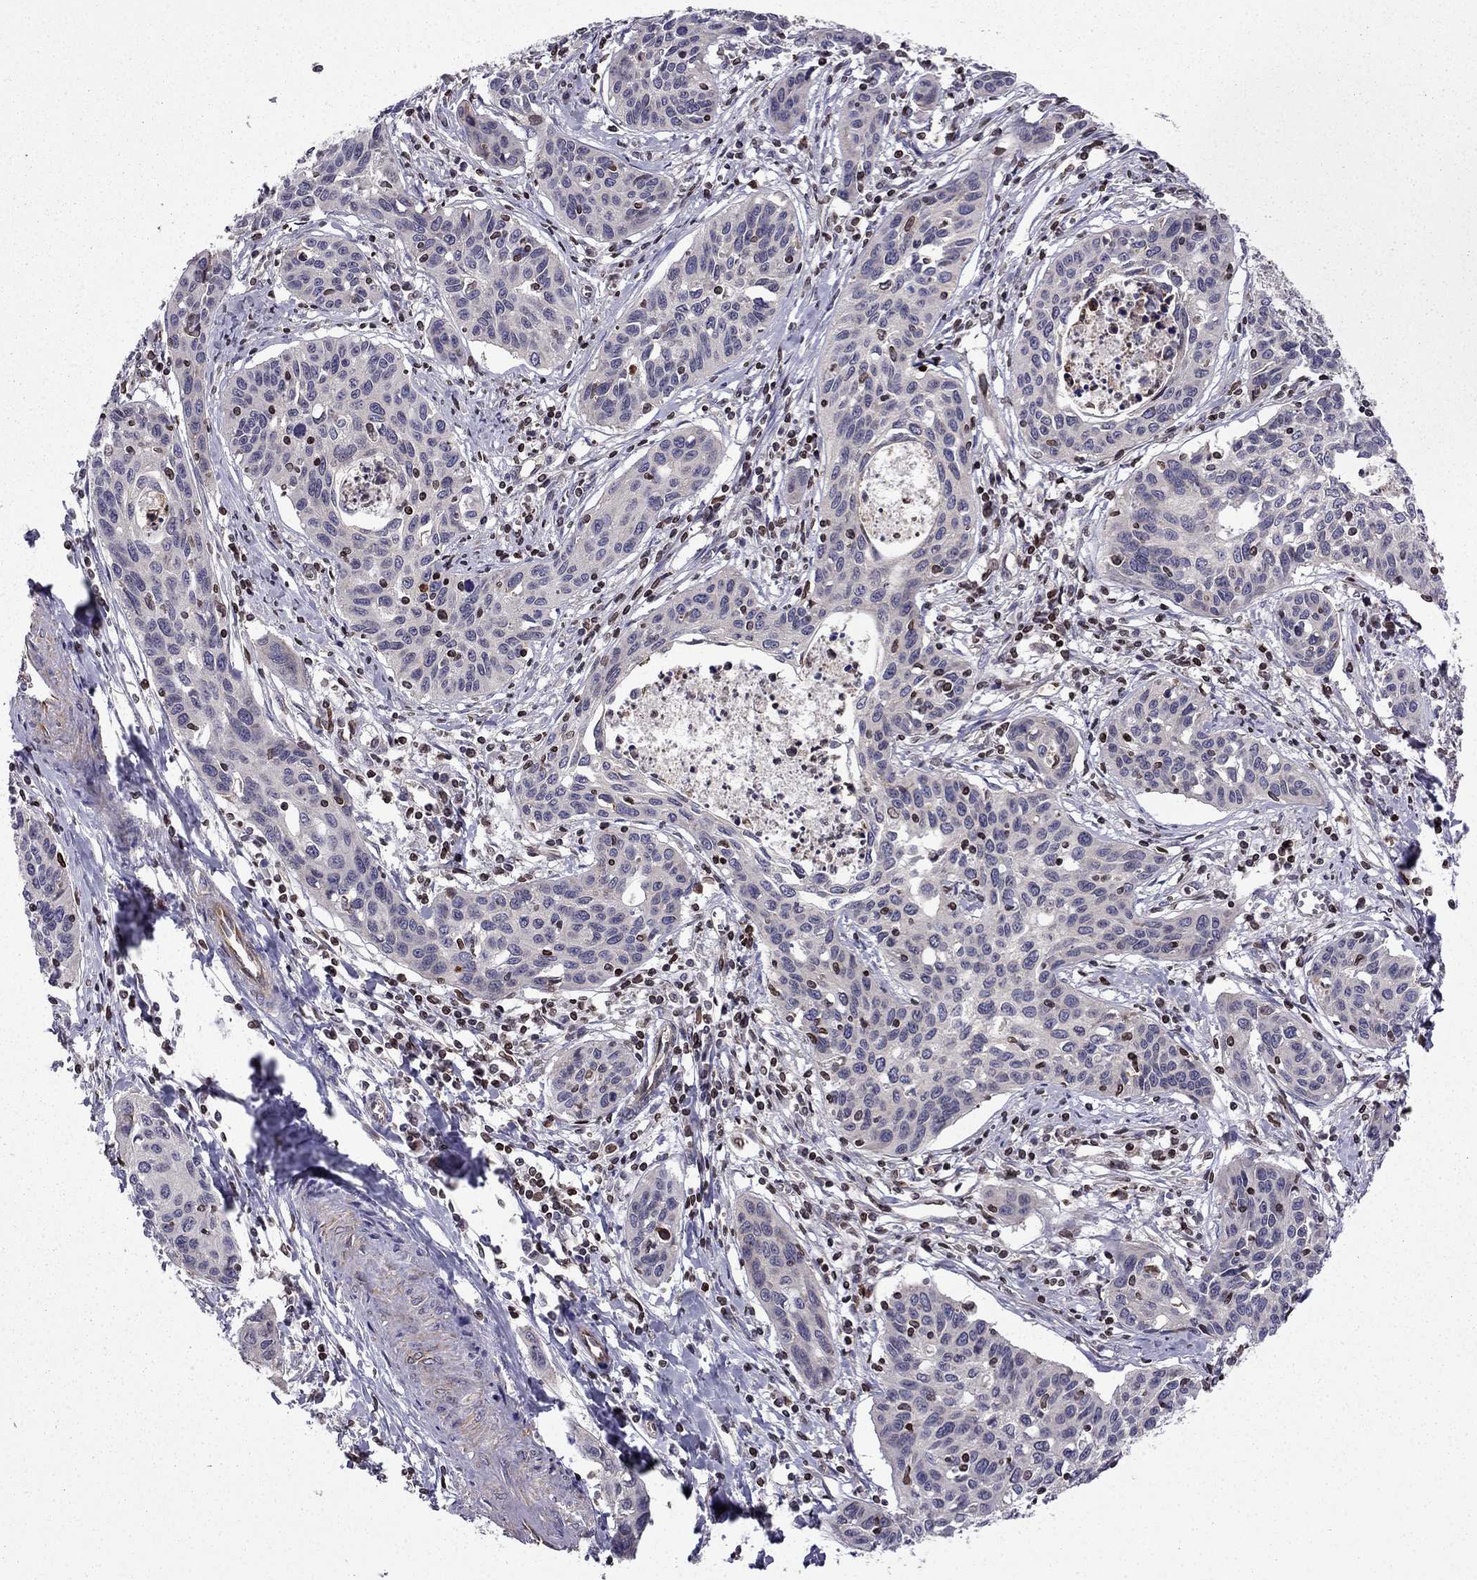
{"staining": {"intensity": "negative", "quantity": "none", "location": "none"}, "tissue": "cervical cancer", "cell_type": "Tumor cells", "image_type": "cancer", "snomed": [{"axis": "morphology", "description": "Squamous cell carcinoma, NOS"}, {"axis": "topography", "description": "Cervix"}], "caption": "Immunohistochemical staining of cervical cancer displays no significant expression in tumor cells.", "gene": "CDC42BPA", "patient": {"sex": "female", "age": 31}}